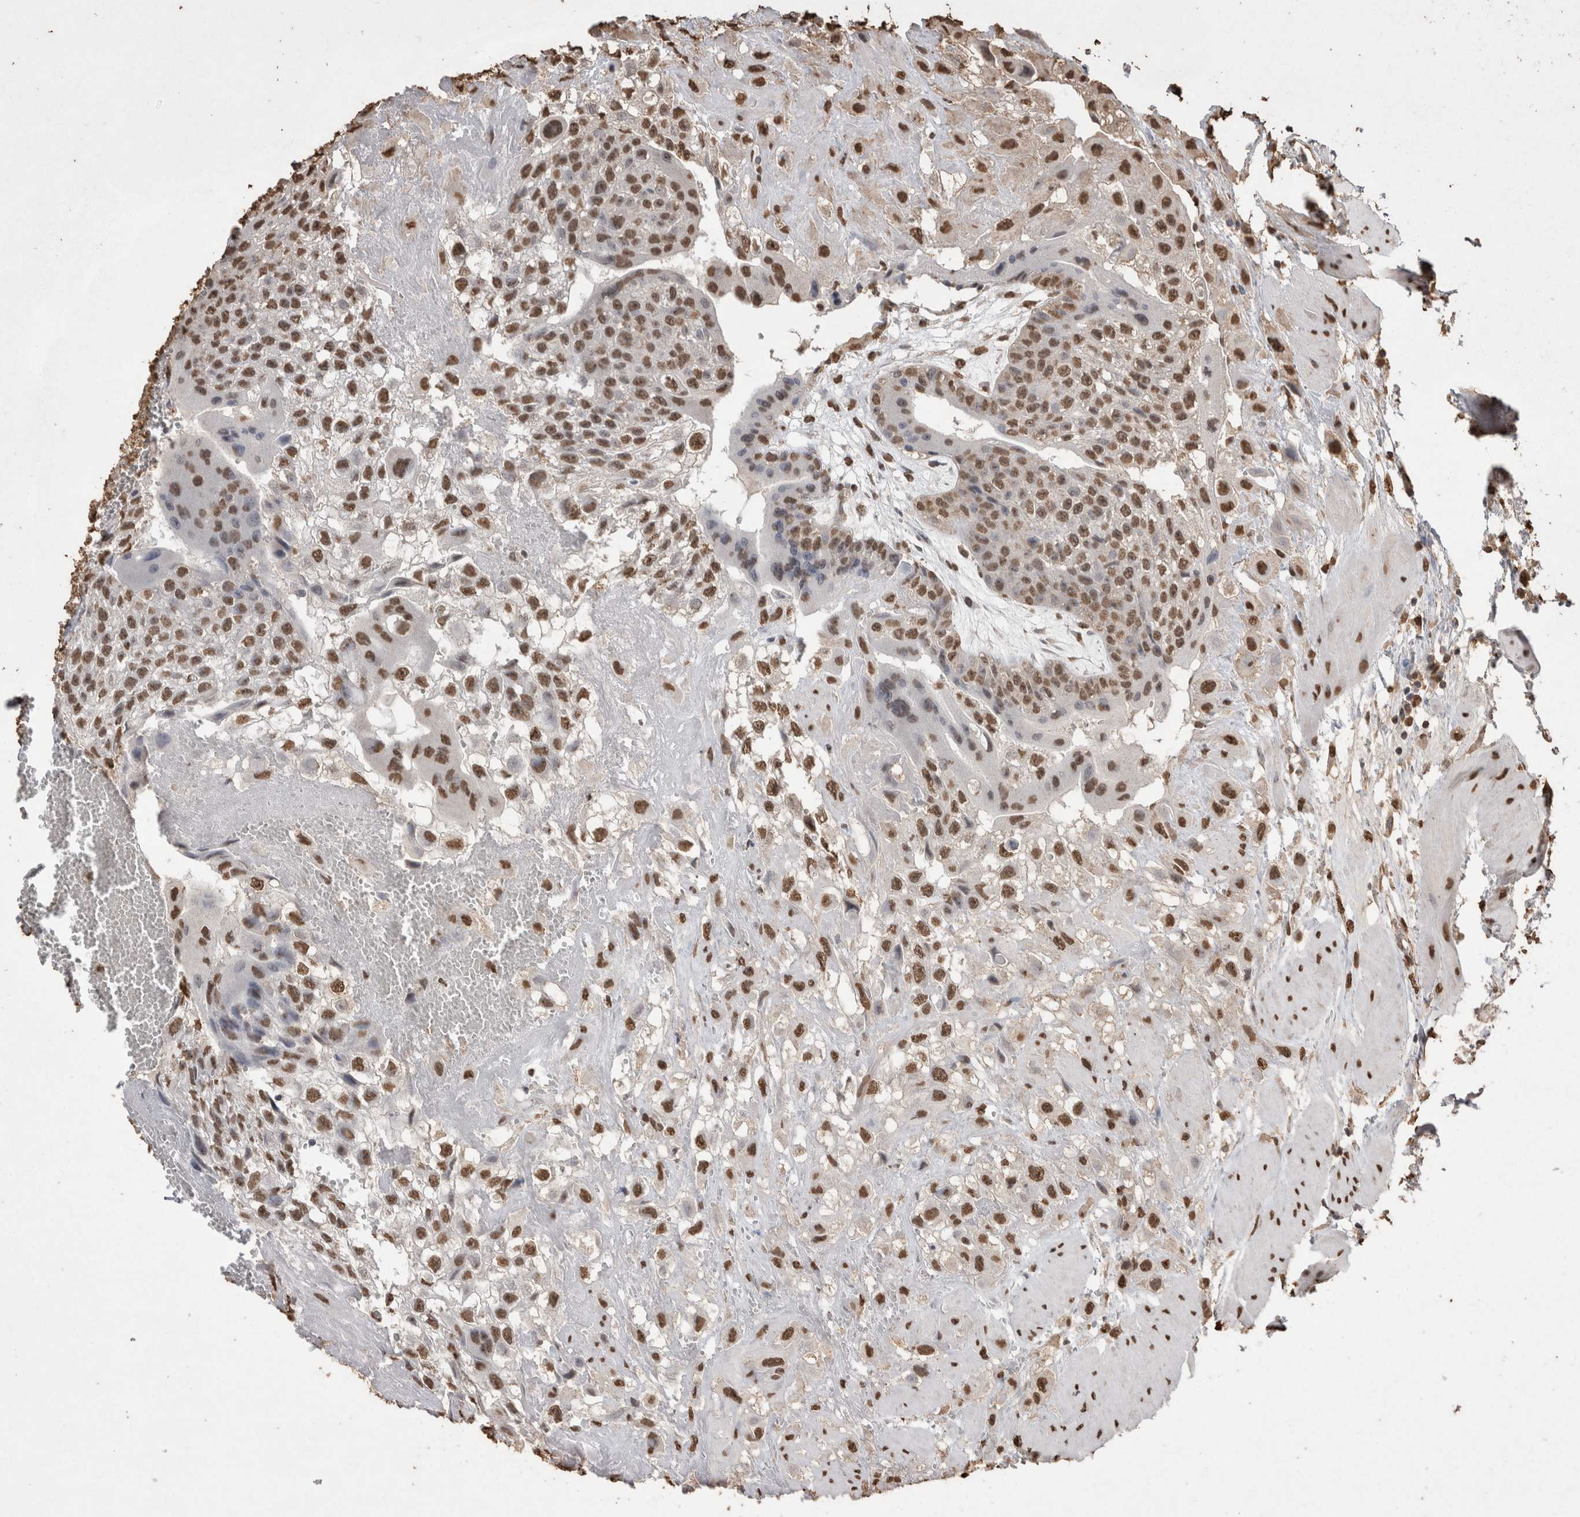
{"staining": {"intensity": "moderate", "quantity": ">75%", "location": "nuclear"}, "tissue": "fallopian tube", "cell_type": "Glandular cells", "image_type": "normal", "snomed": [{"axis": "morphology", "description": "Normal tissue, NOS"}, {"axis": "topography", "description": "Fallopian tube"}, {"axis": "topography", "description": "Placenta"}], "caption": "A medium amount of moderate nuclear expression is present in approximately >75% of glandular cells in benign fallopian tube. Using DAB (3,3'-diaminobenzidine) (brown) and hematoxylin (blue) stains, captured at high magnification using brightfield microscopy.", "gene": "POU5F1", "patient": {"sex": "female", "age": 32}}